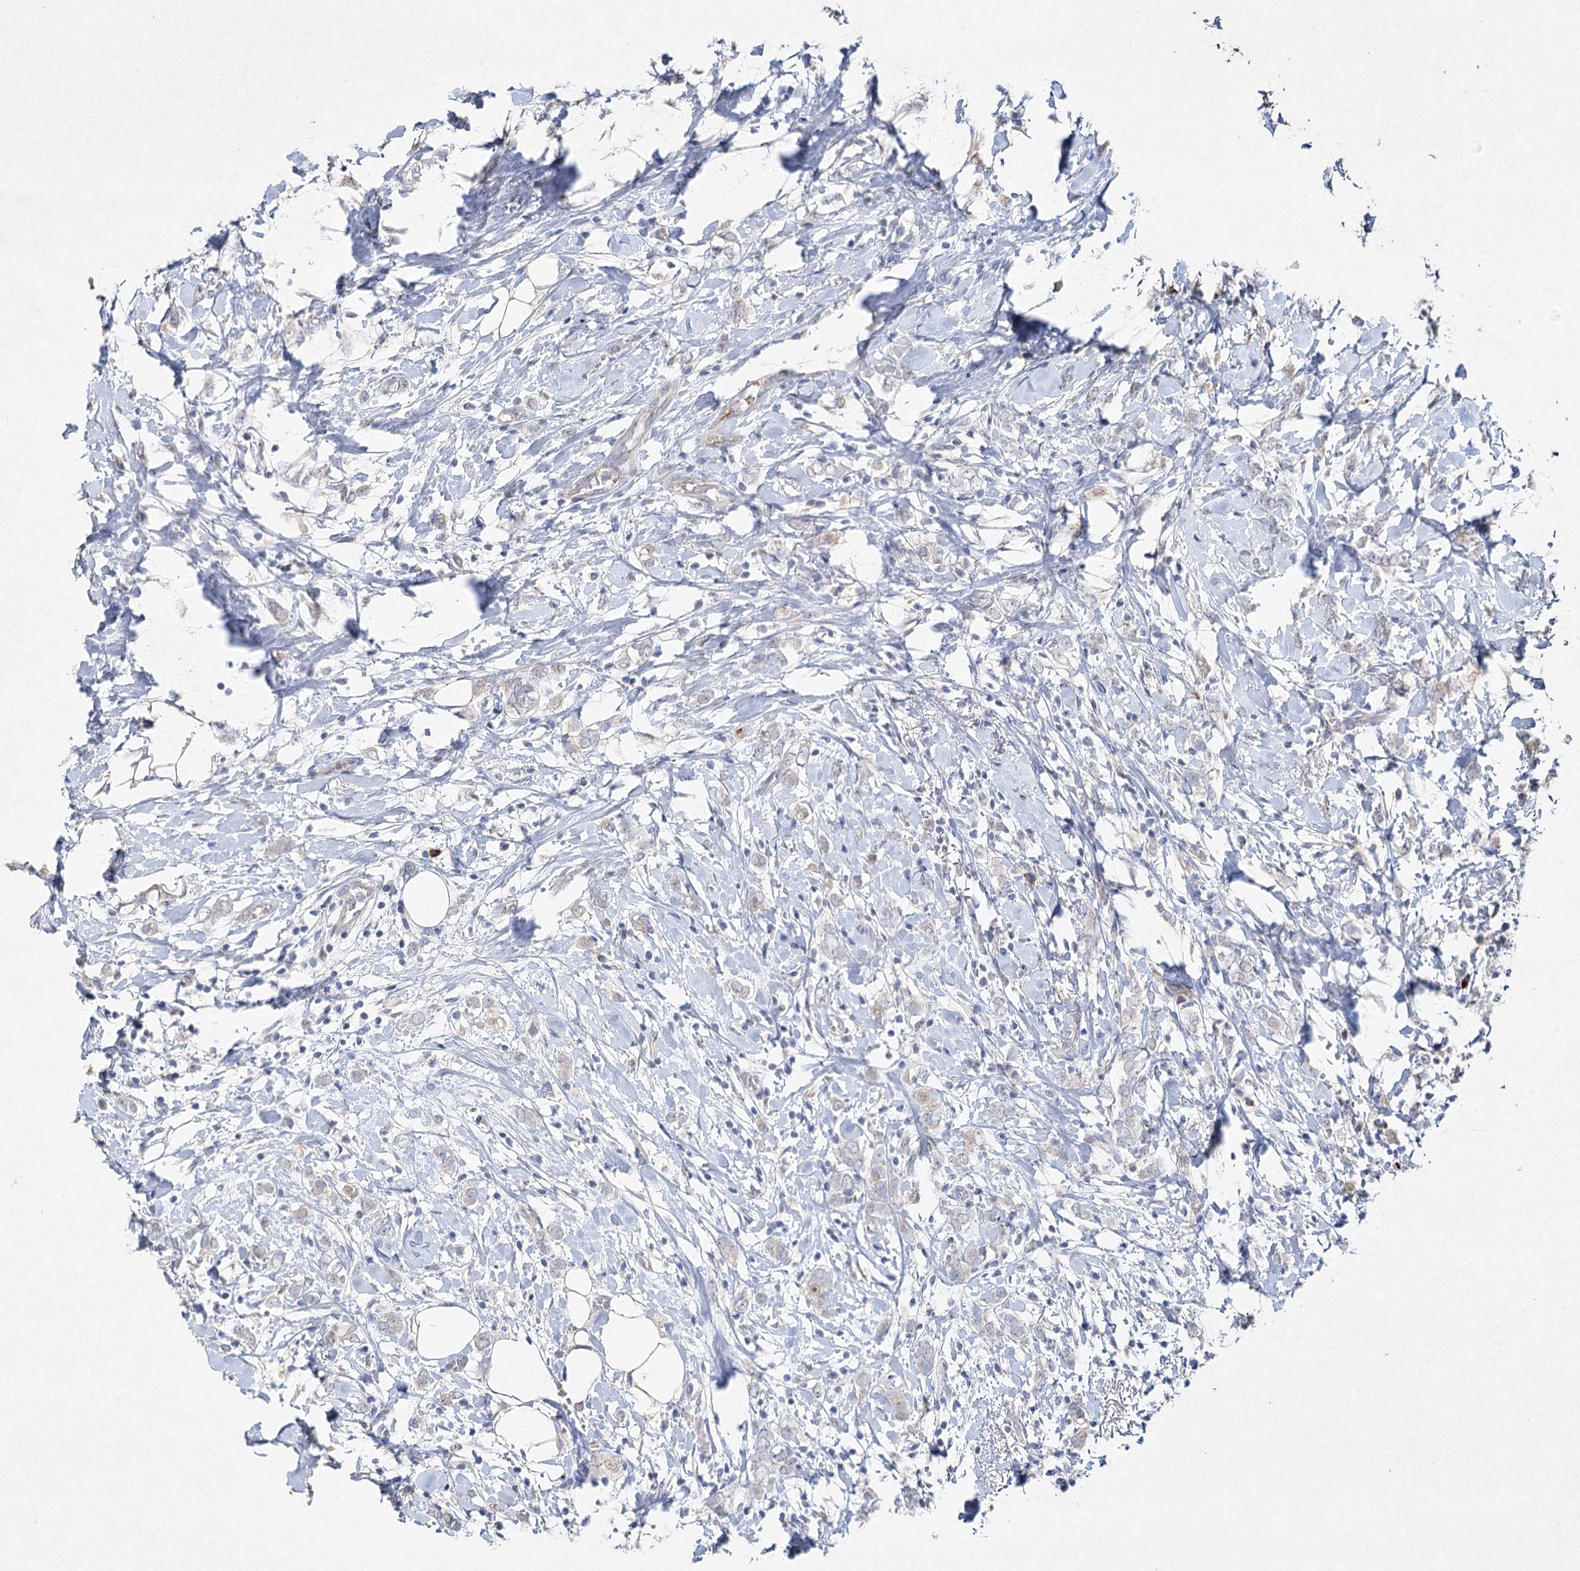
{"staining": {"intensity": "negative", "quantity": "none", "location": "none"}, "tissue": "breast cancer", "cell_type": "Tumor cells", "image_type": "cancer", "snomed": [{"axis": "morphology", "description": "Normal tissue, NOS"}, {"axis": "morphology", "description": "Lobular carcinoma"}, {"axis": "topography", "description": "Breast"}], "caption": "Image shows no protein positivity in tumor cells of lobular carcinoma (breast) tissue. (Brightfield microscopy of DAB (3,3'-diaminobenzidine) immunohistochemistry at high magnification).", "gene": "RFX6", "patient": {"sex": "female", "age": 47}}